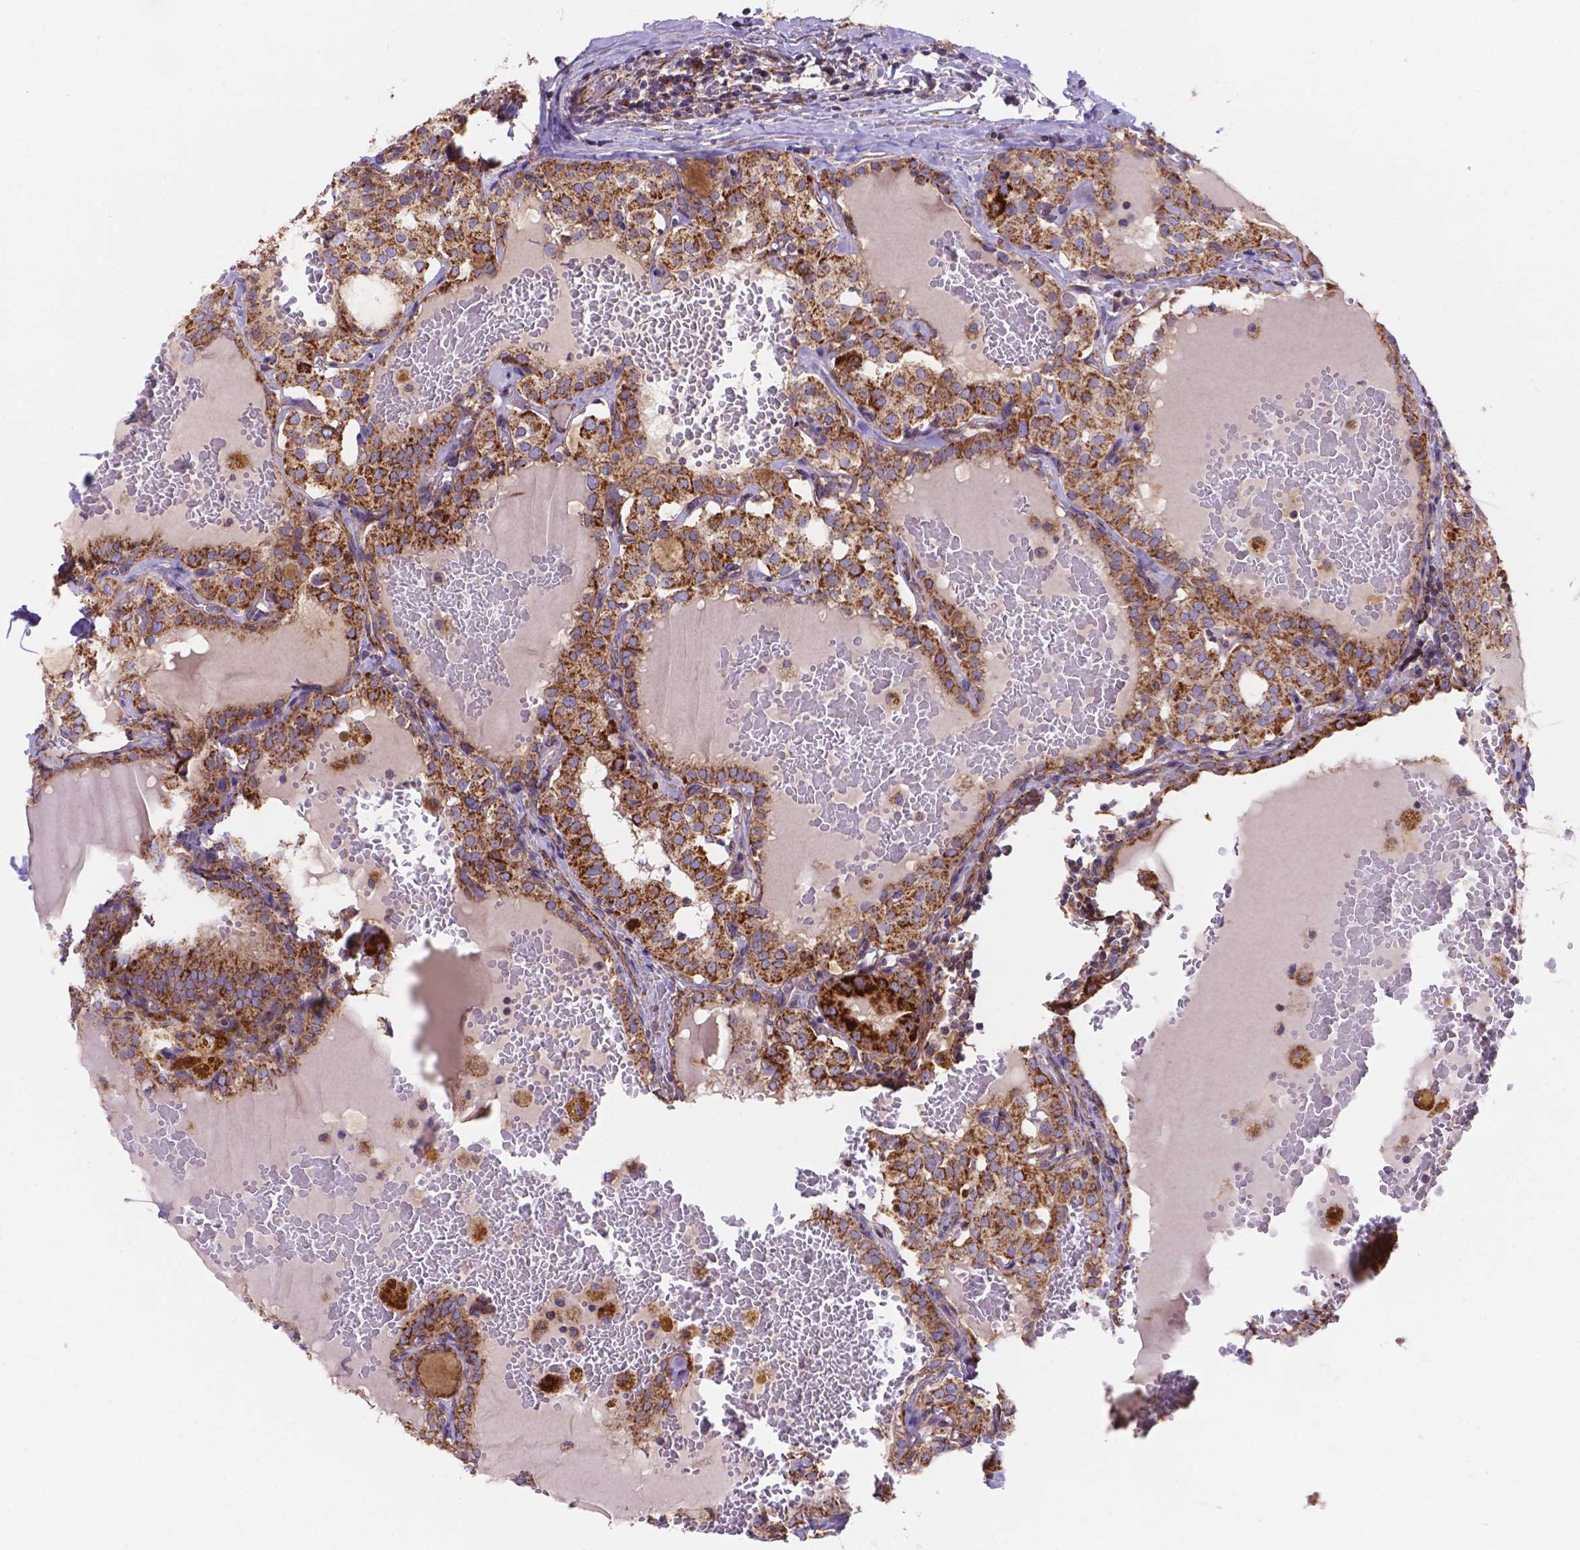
{"staining": {"intensity": "moderate", "quantity": ">75%", "location": "cytoplasmic/membranous"}, "tissue": "thyroid cancer", "cell_type": "Tumor cells", "image_type": "cancer", "snomed": [{"axis": "morphology", "description": "Papillary adenocarcinoma, NOS"}, {"axis": "topography", "description": "Thyroid gland"}], "caption": "Thyroid papillary adenocarcinoma tissue reveals moderate cytoplasmic/membranous positivity in approximately >75% of tumor cells", "gene": "AK3", "patient": {"sex": "male", "age": 20}}